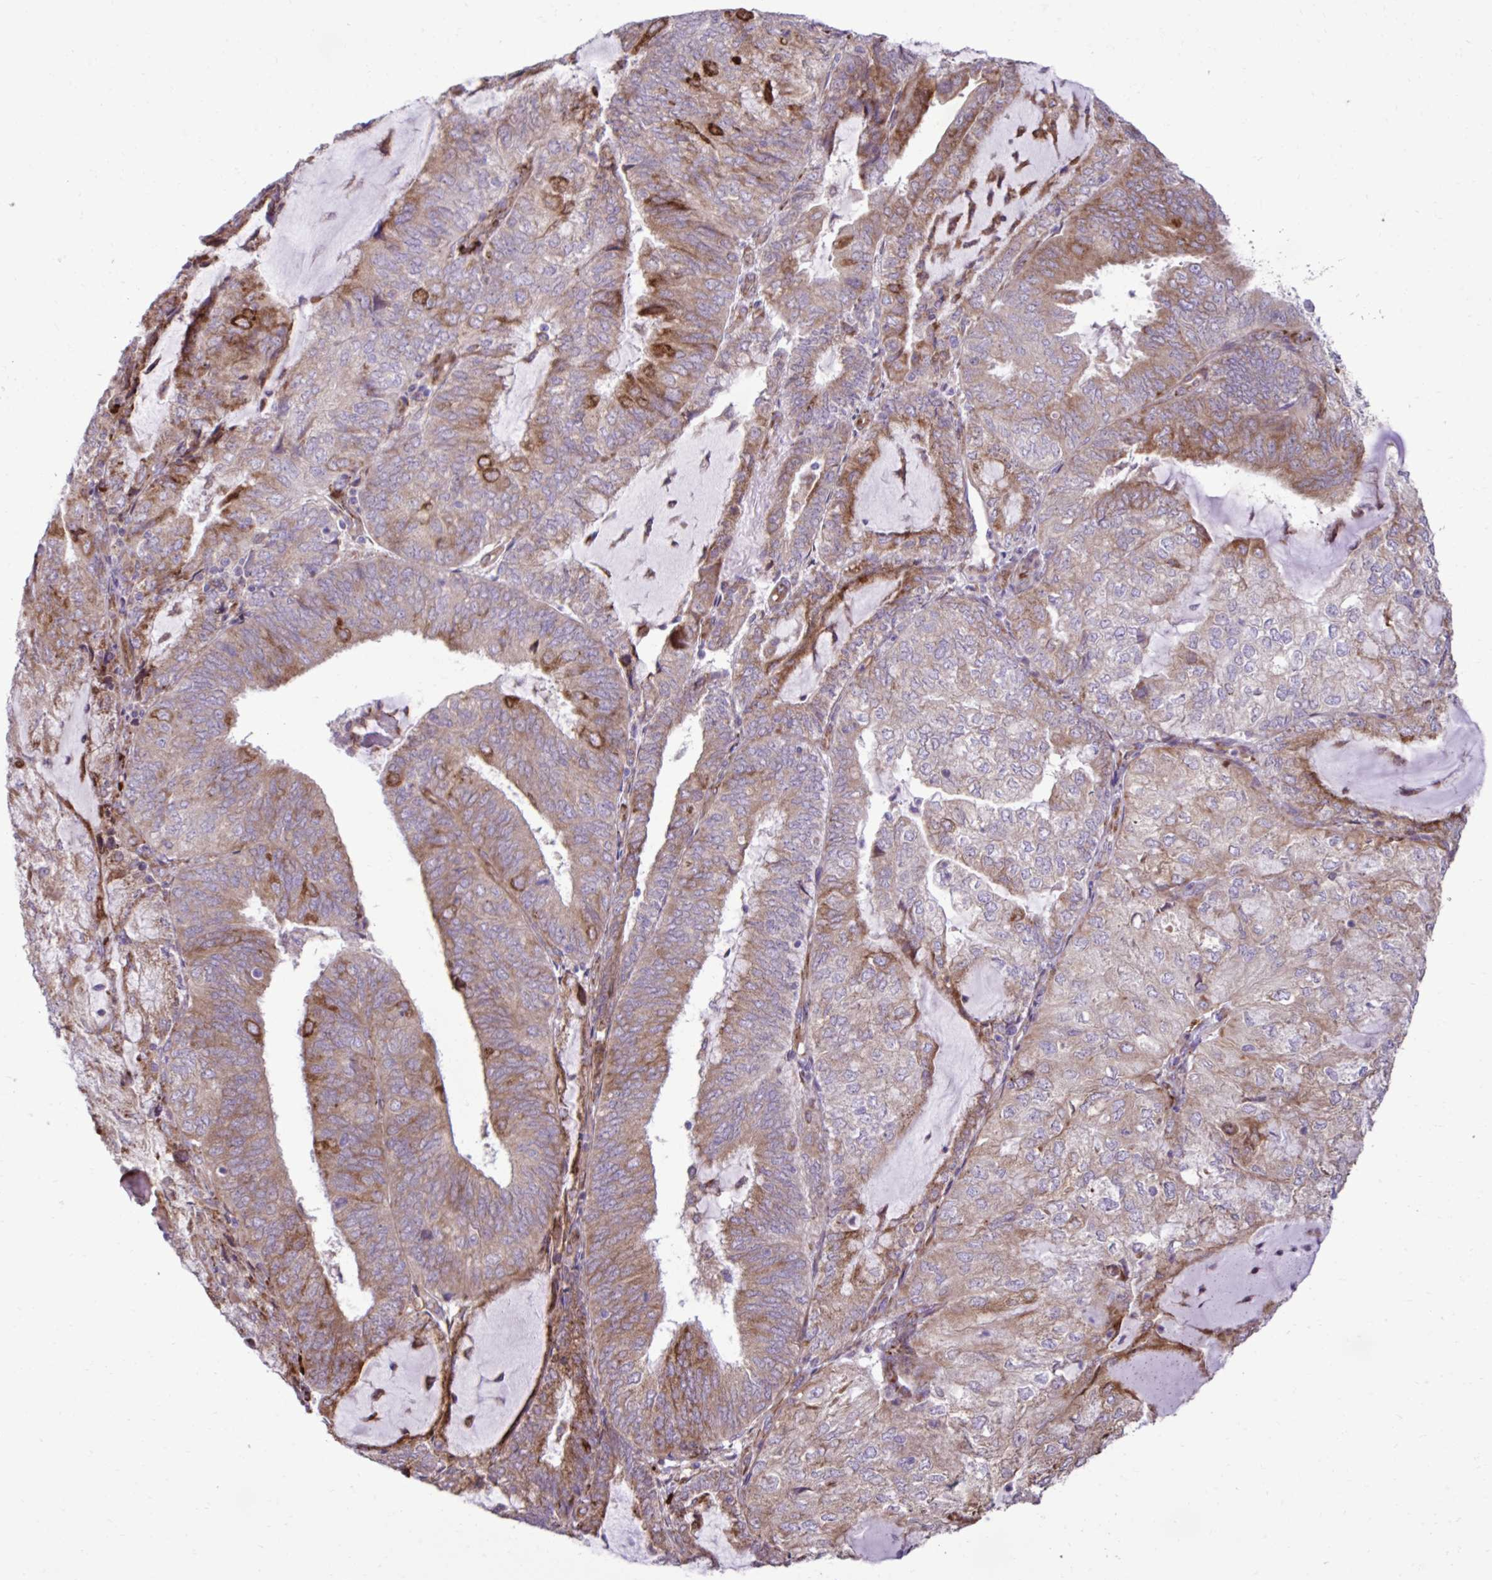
{"staining": {"intensity": "moderate", "quantity": "25%-75%", "location": "cytoplasmic/membranous"}, "tissue": "endometrial cancer", "cell_type": "Tumor cells", "image_type": "cancer", "snomed": [{"axis": "morphology", "description": "Adenocarcinoma, NOS"}, {"axis": "topography", "description": "Endometrium"}], "caption": "Endometrial cancer tissue displays moderate cytoplasmic/membranous staining in about 25%-75% of tumor cells, visualized by immunohistochemistry. The staining is performed using DAB (3,3'-diaminobenzidine) brown chromogen to label protein expression. The nuclei are counter-stained blue using hematoxylin.", "gene": "LIMS1", "patient": {"sex": "female", "age": 81}}